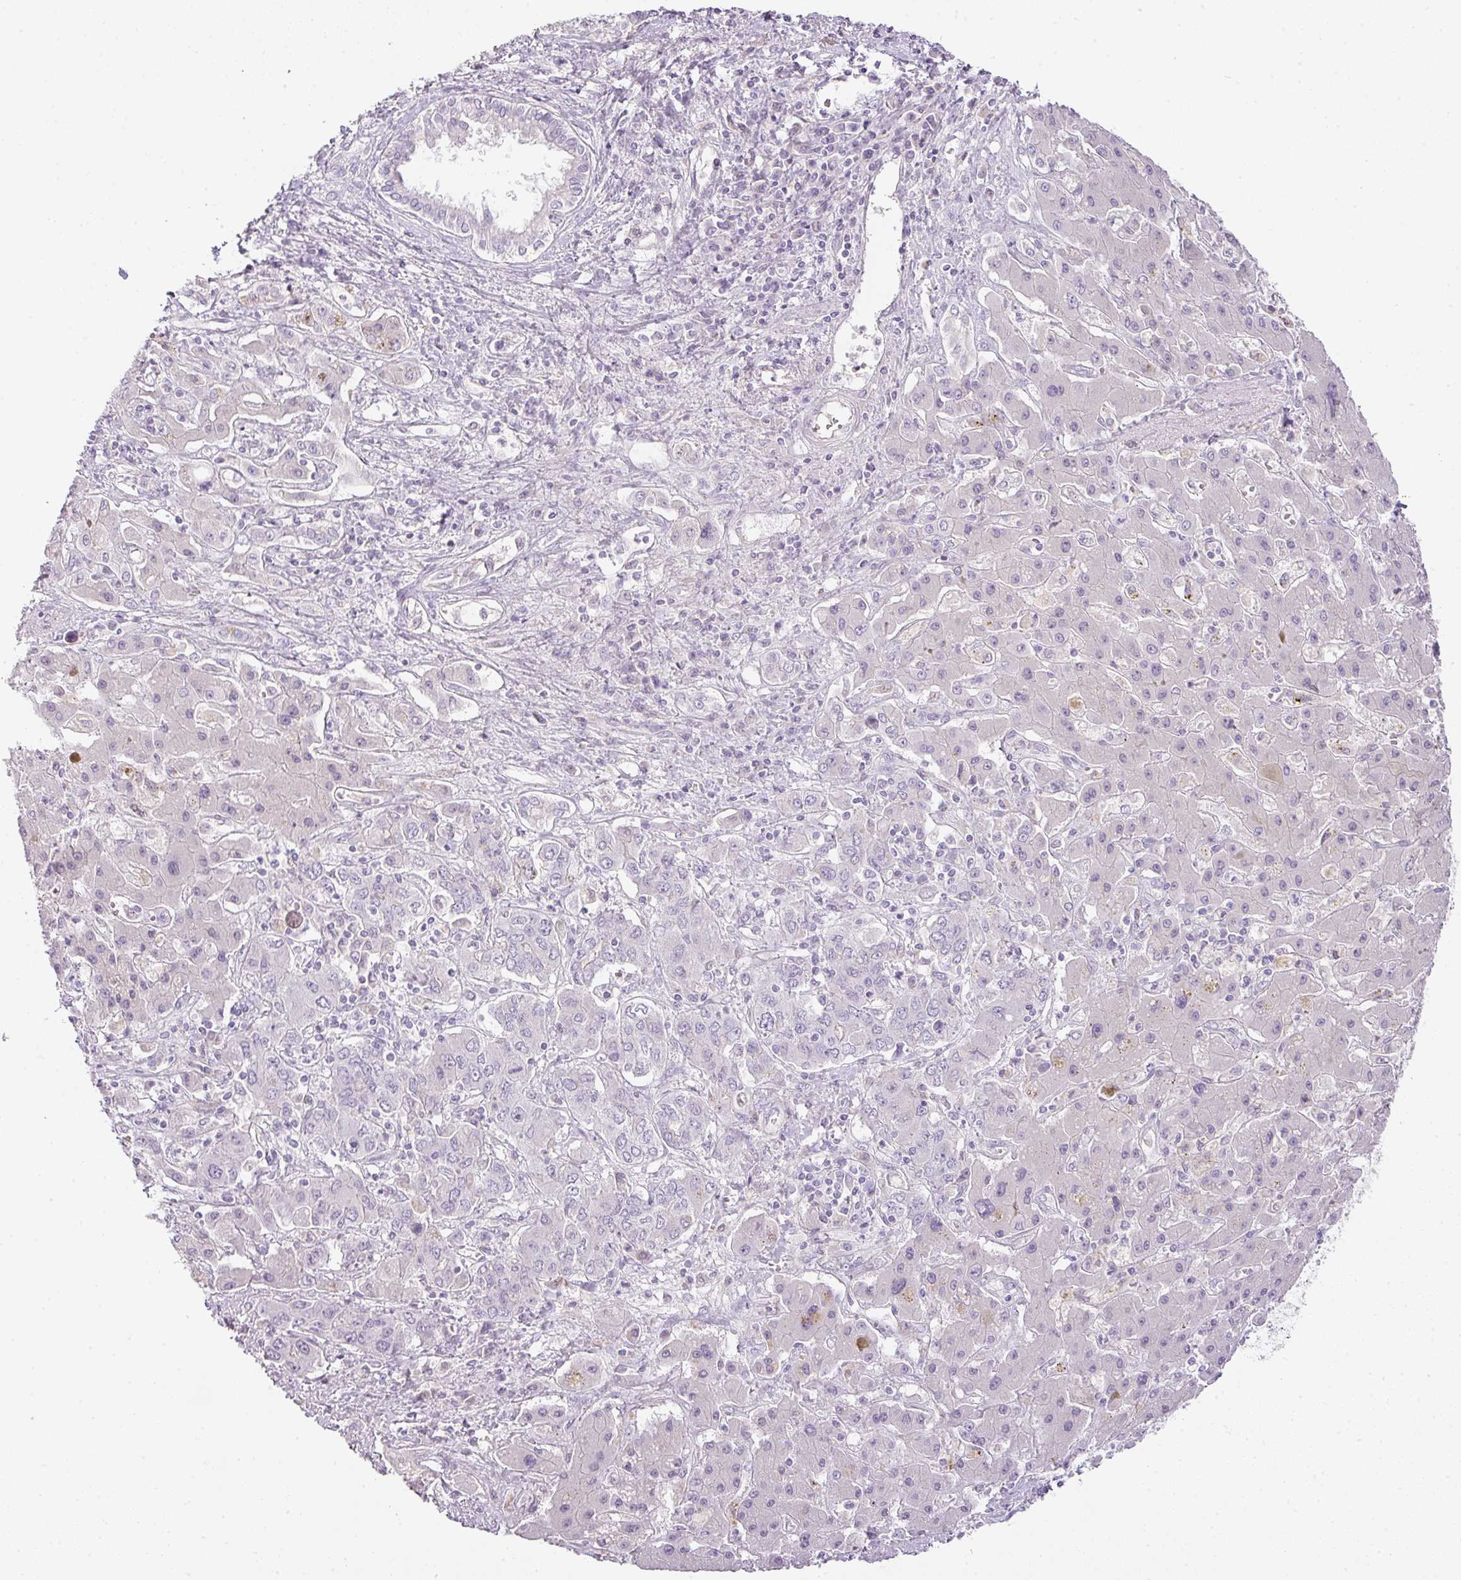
{"staining": {"intensity": "negative", "quantity": "none", "location": "none"}, "tissue": "liver cancer", "cell_type": "Tumor cells", "image_type": "cancer", "snomed": [{"axis": "morphology", "description": "Cholangiocarcinoma"}, {"axis": "topography", "description": "Liver"}], "caption": "DAB immunohistochemical staining of human cholangiocarcinoma (liver) displays no significant expression in tumor cells.", "gene": "RAX2", "patient": {"sex": "male", "age": 67}}